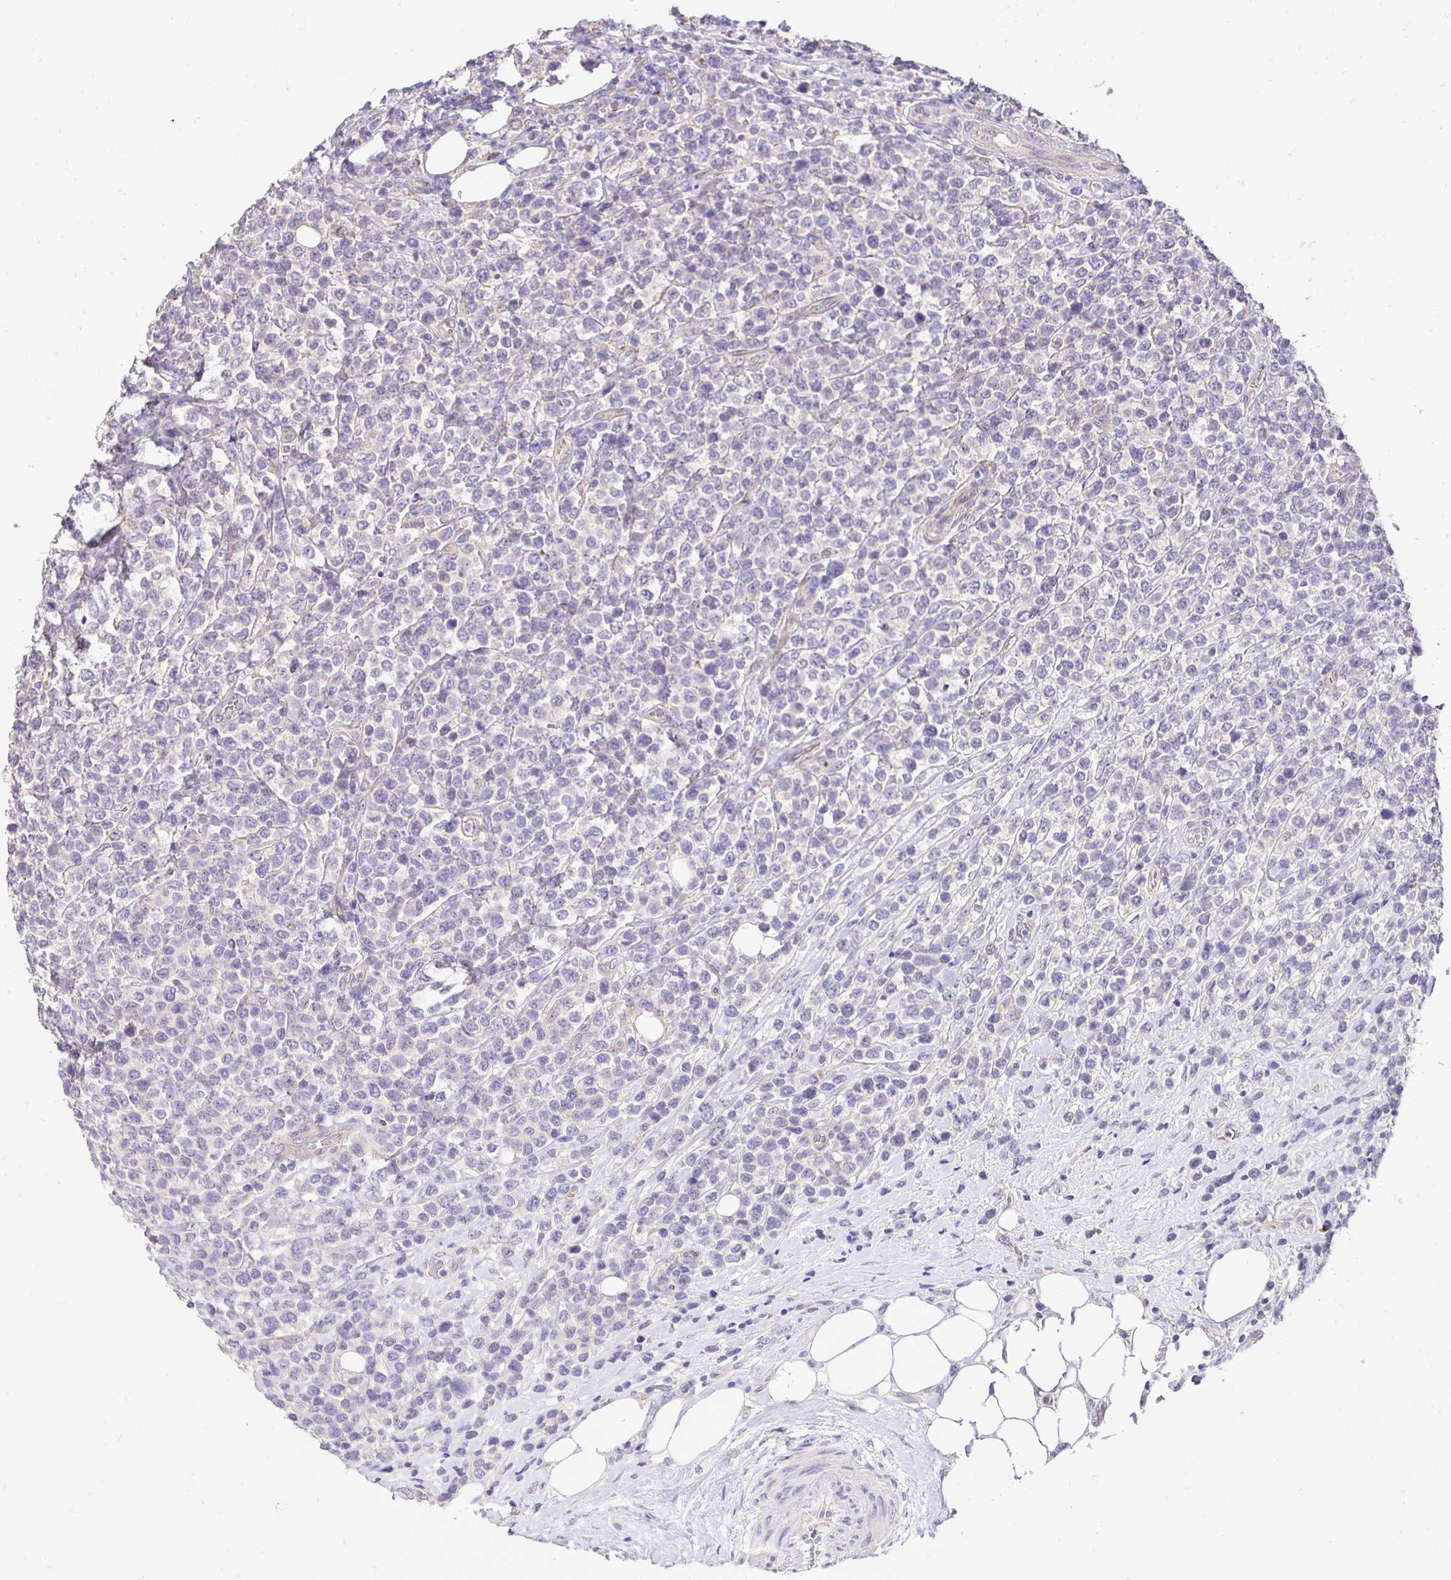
{"staining": {"intensity": "negative", "quantity": "none", "location": "none"}, "tissue": "lymphoma", "cell_type": "Tumor cells", "image_type": "cancer", "snomed": [{"axis": "morphology", "description": "Malignant lymphoma, non-Hodgkin's type, High grade"}, {"axis": "topography", "description": "Soft tissue"}], "caption": "Tumor cells are negative for brown protein staining in malignant lymphoma, non-Hodgkin's type (high-grade).", "gene": "SLC9A1", "patient": {"sex": "female", "age": 56}}